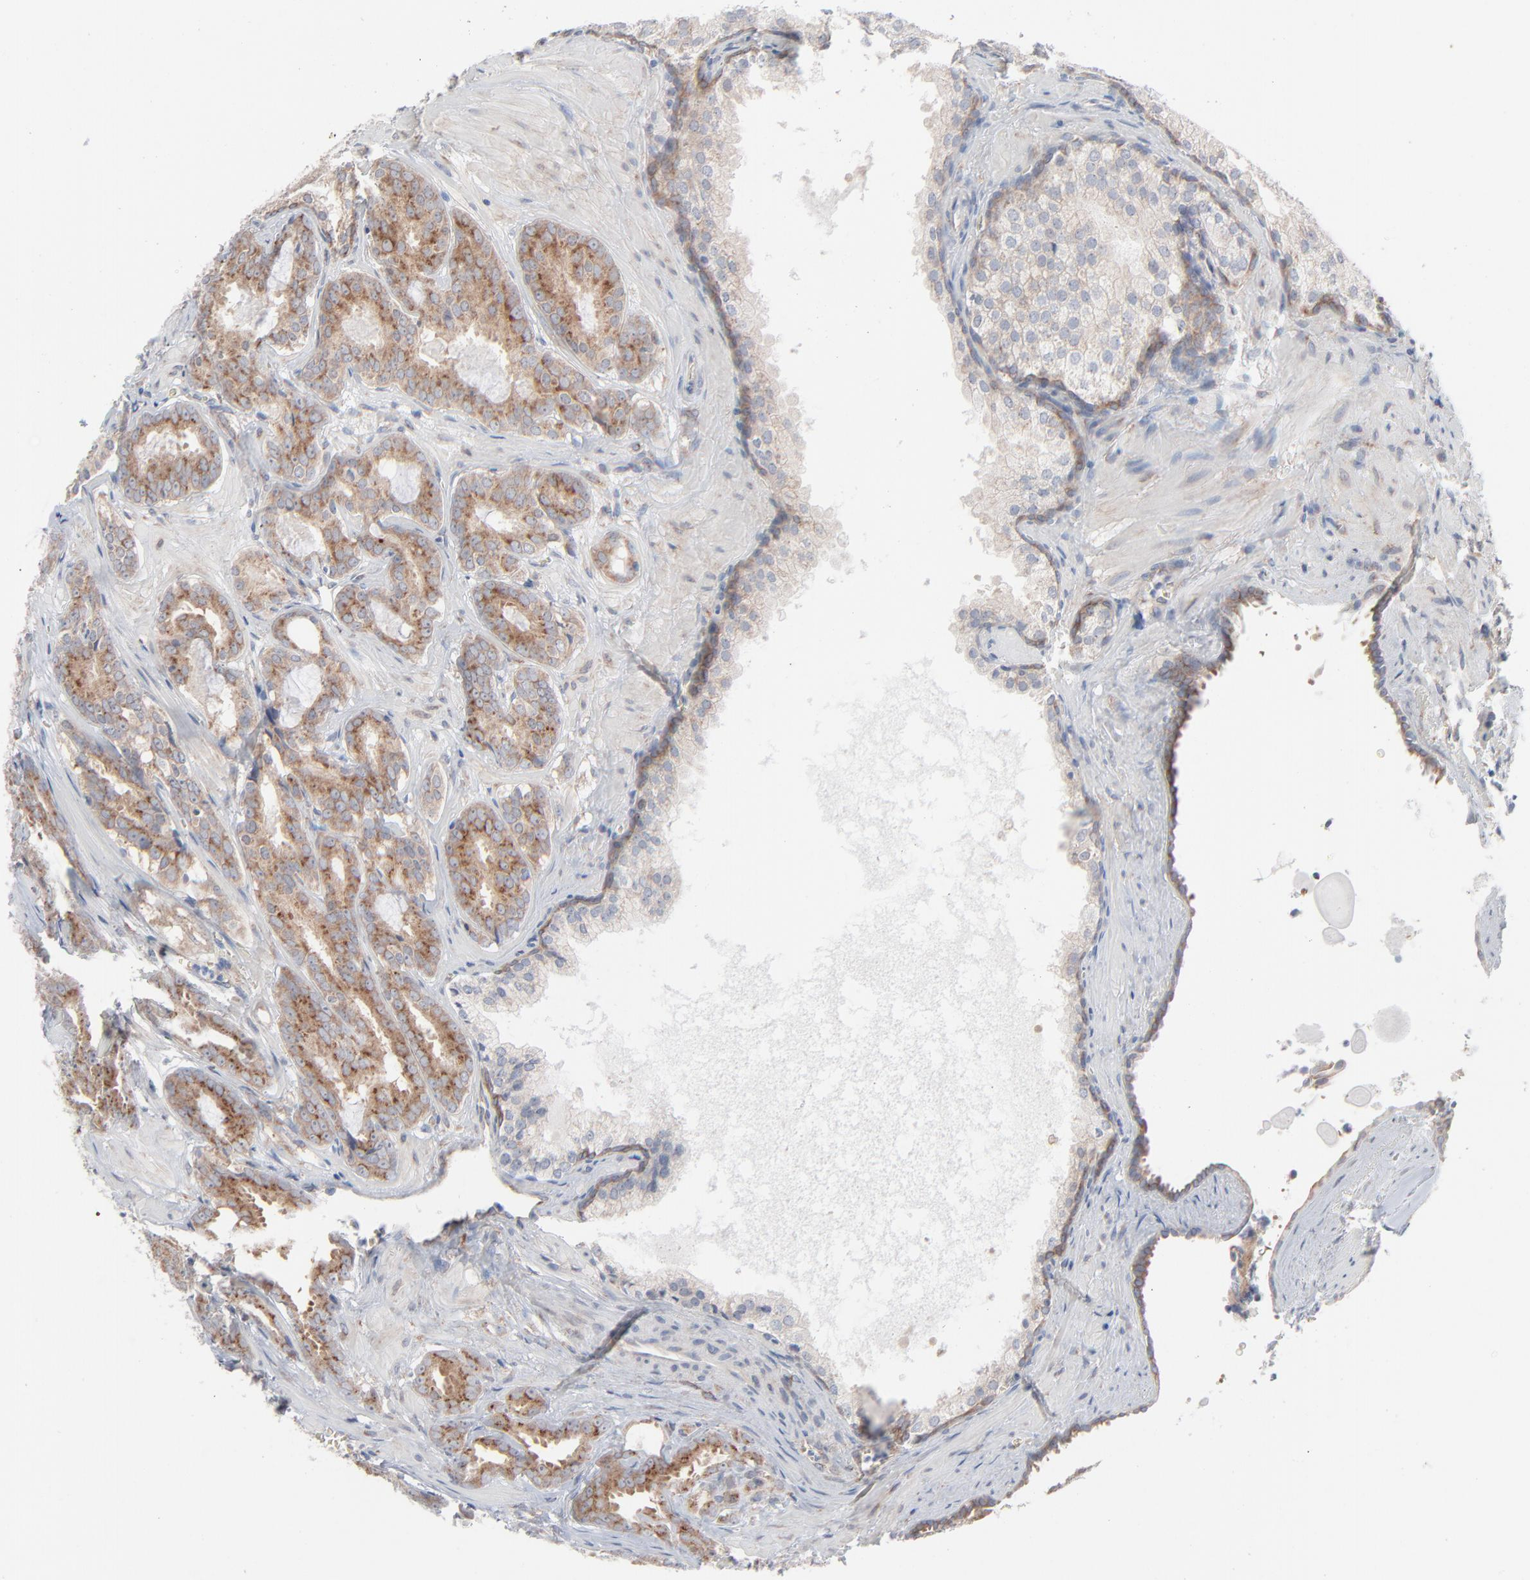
{"staining": {"intensity": "moderate", "quantity": ">75%", "location": "cytoplasmic/membranous"}, "tissue": "prostate cancer", "cell_type": "Tumor cells", "image_type": "cancer", "snomed": [{"axis": "morphology", "description": "Adenocarcinoma, Medium grade"}, {"axis": "topography", "description": "Prostate"}], "caption": "This is a photomicrograph of IHC staining of adenocarcinoma (medium-grade) (prostate), which shows moderate expression in the cytoplasmic/membranous of tumor cells.", "gene": "KDSR", "patient": {"sex": "male", "age": 64}}